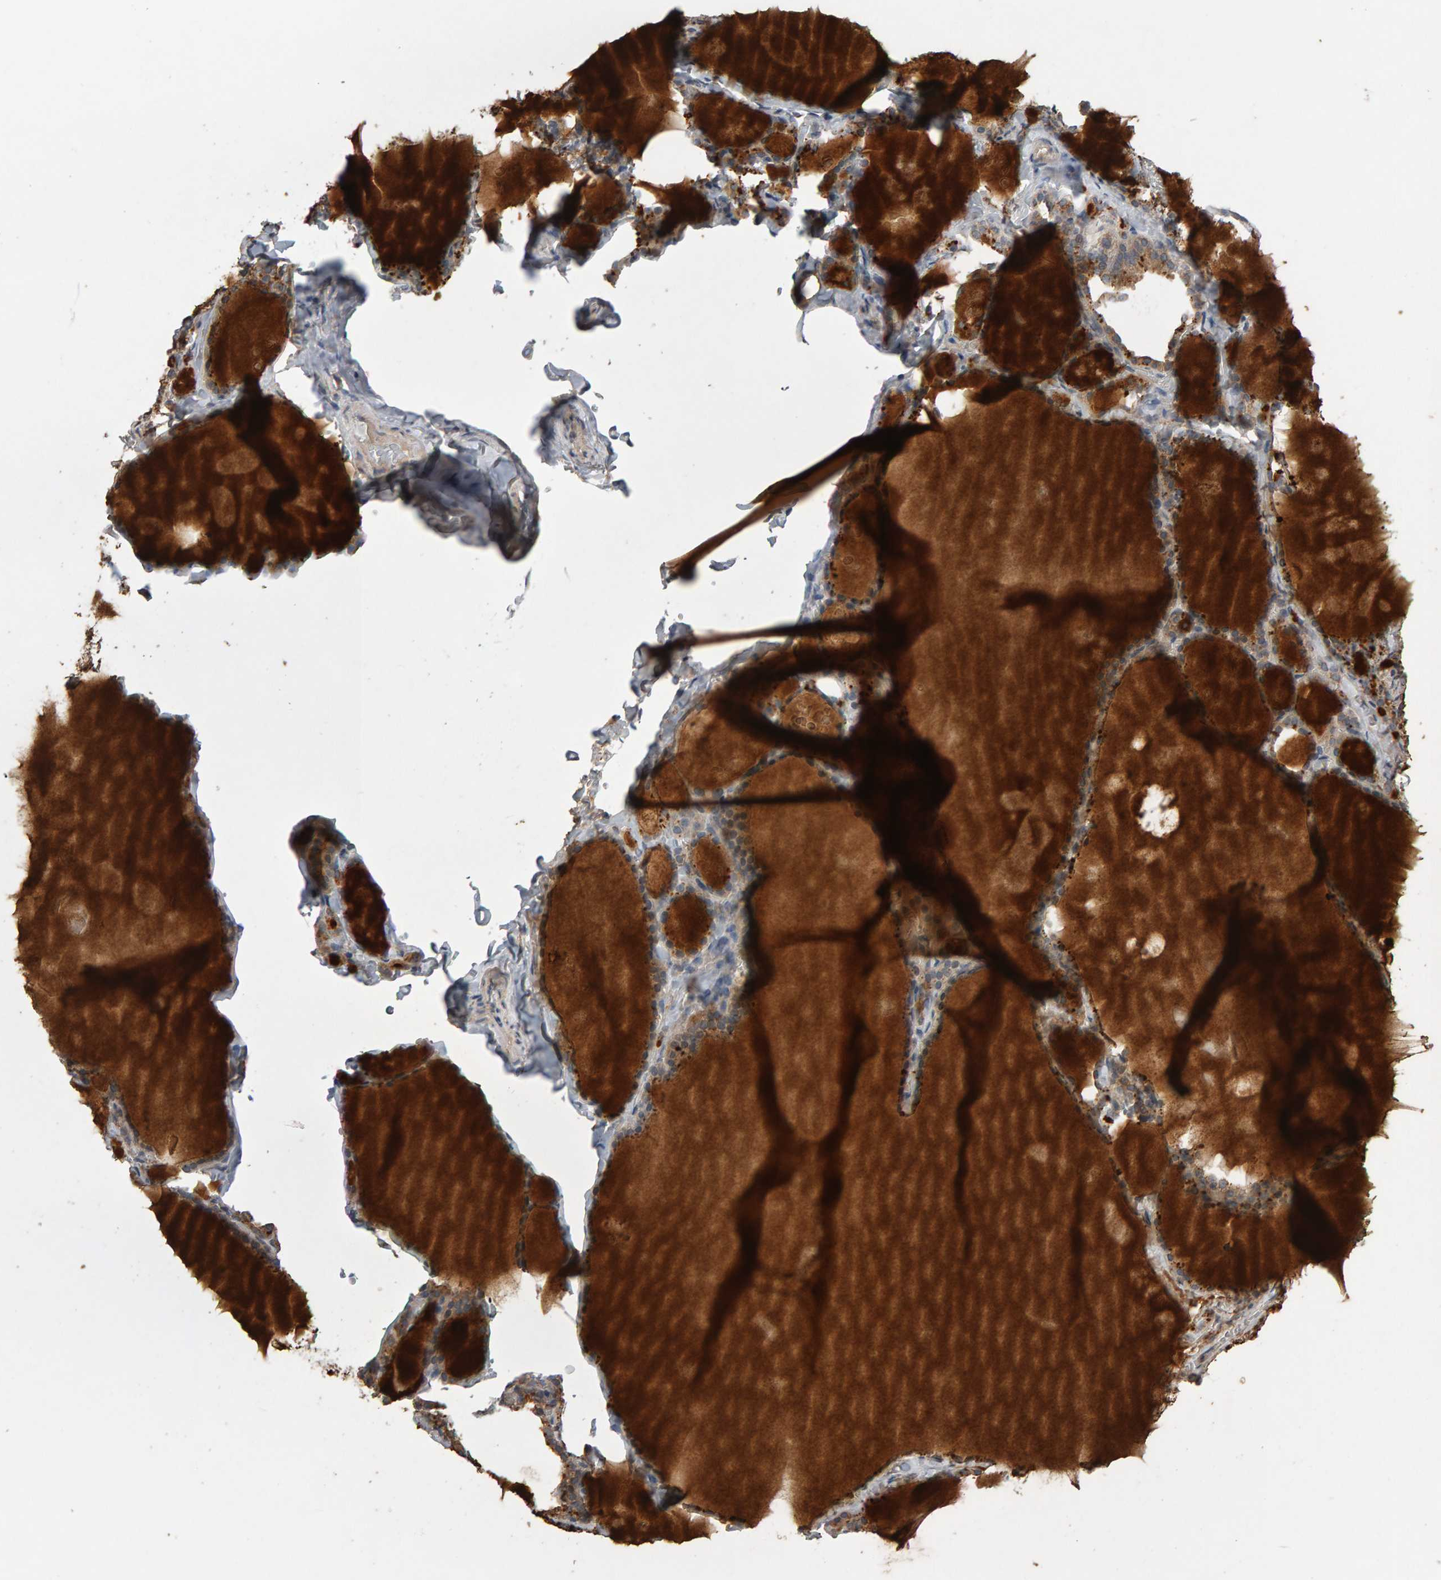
{"staining": {"intensity": "weak", "quantity": ">75%", "location": "cytoplasmic/membranous"}, "tissue": "thyroid gland", "cell_type": "Glandular cells", "image_type": "normal", "snomed": [{"axis": "morphology", "description": "Normal tissue, NOS"}, {"axis": "topography", "description": "Thyroid gland"}], "caption": "Immunohistochemical staining of unremarkable thyroid gland exhibits low levels of weak cytoplasmic/membranous staining in about >75% of glandular cells.", "gene": "COASY", "patient": {"sex": "male", "age": 56}}